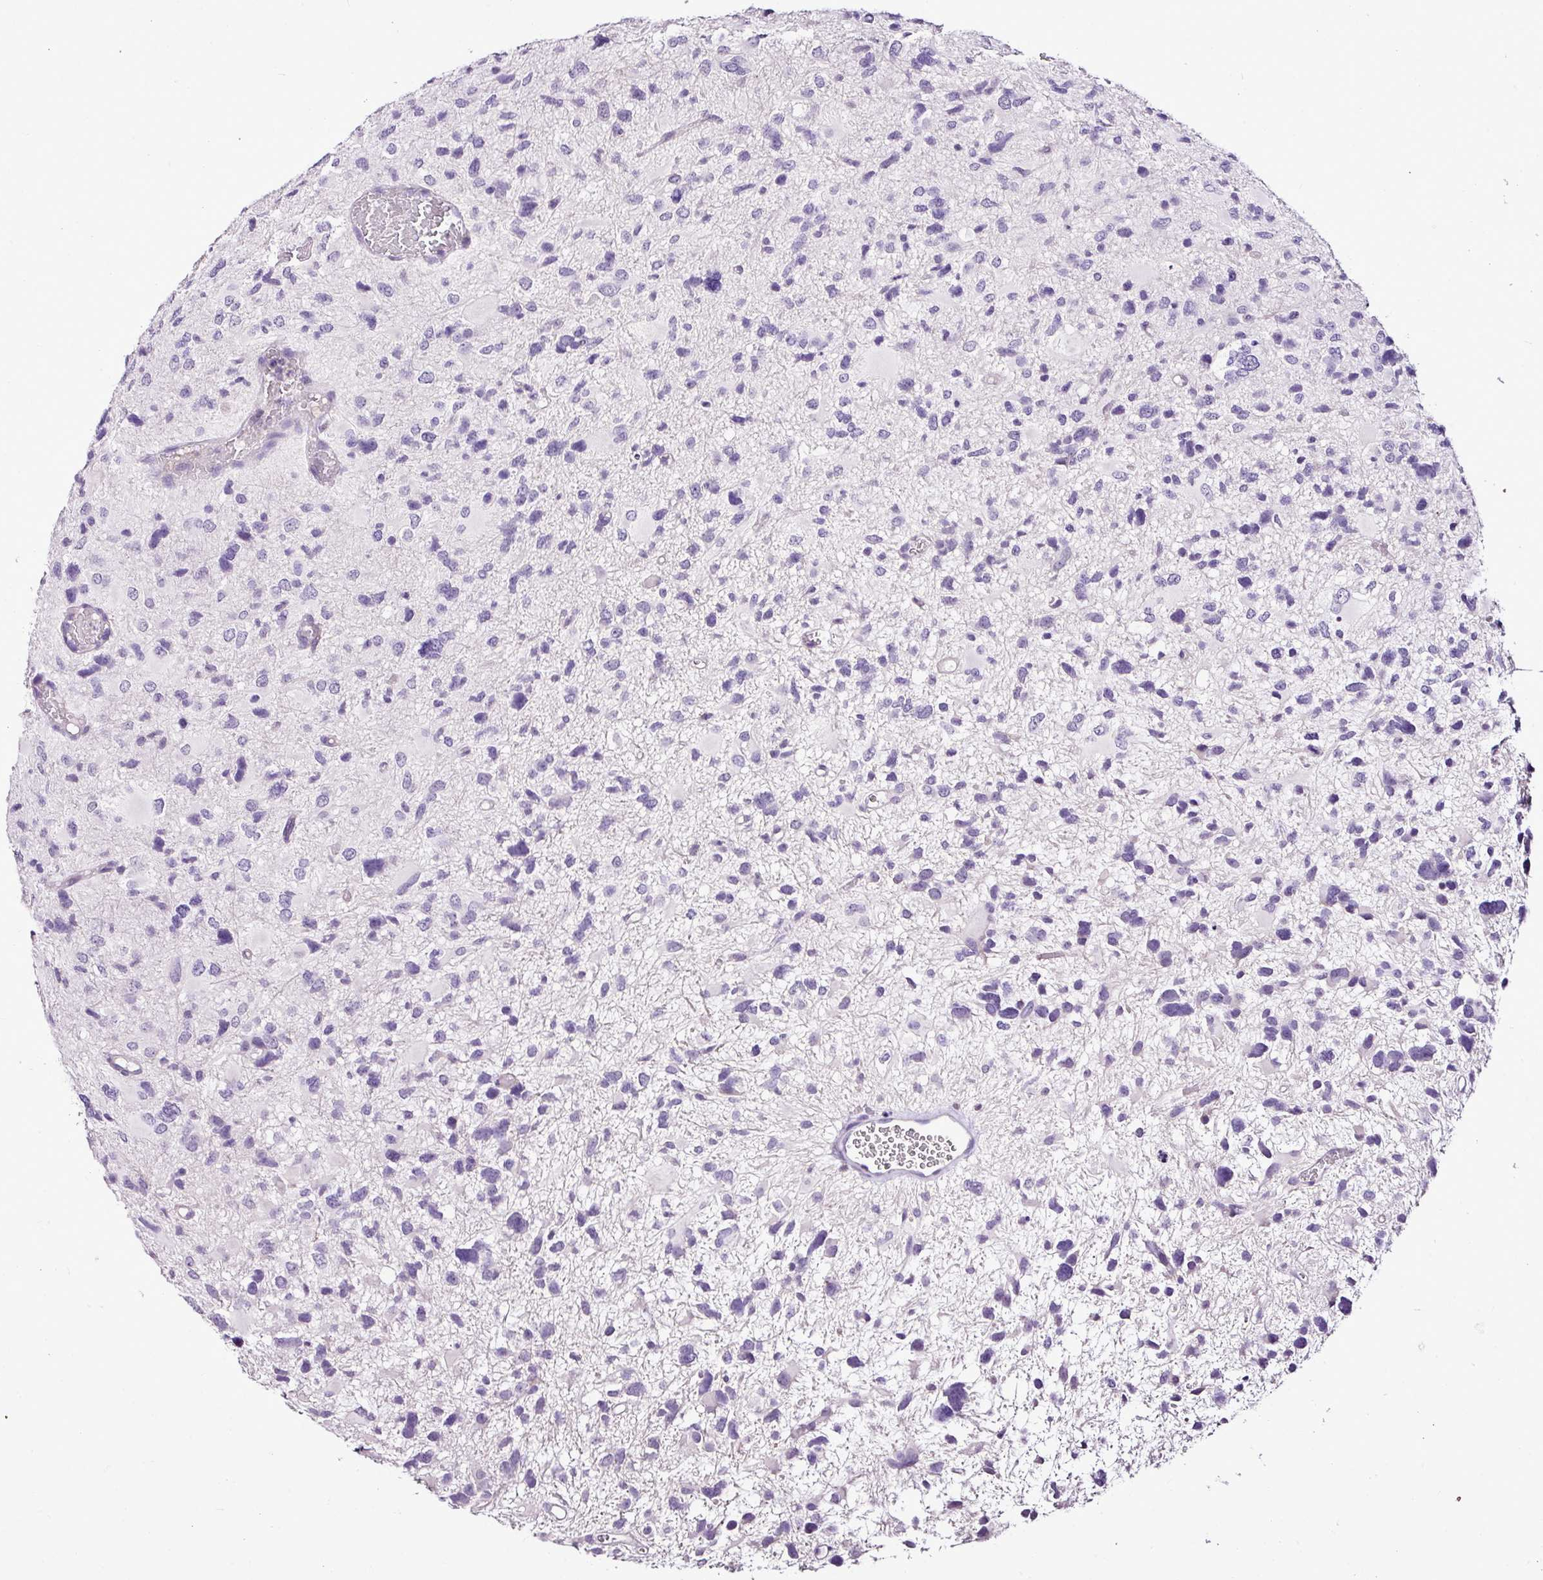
{"staining": {"intensity": "negative", "quantity": "none", "location": "none"}, "tissue": "glioma", "cell_type": "Tumor cells", "image_type": "cancer", "snomed": [{"axis": "morphology", "description": "Glioma, malignant, High grade"}, {"axis": "topography", "description": "Brain"}], "caption": "This is a micrograph of IHC staining of malignant glioma (high-grade), which shows no positivity in tumor cells. (IHC, brightfield microscopy, high magnification).", "gene": "ESR1", "patient": {"sex": "female", "age": 11}}